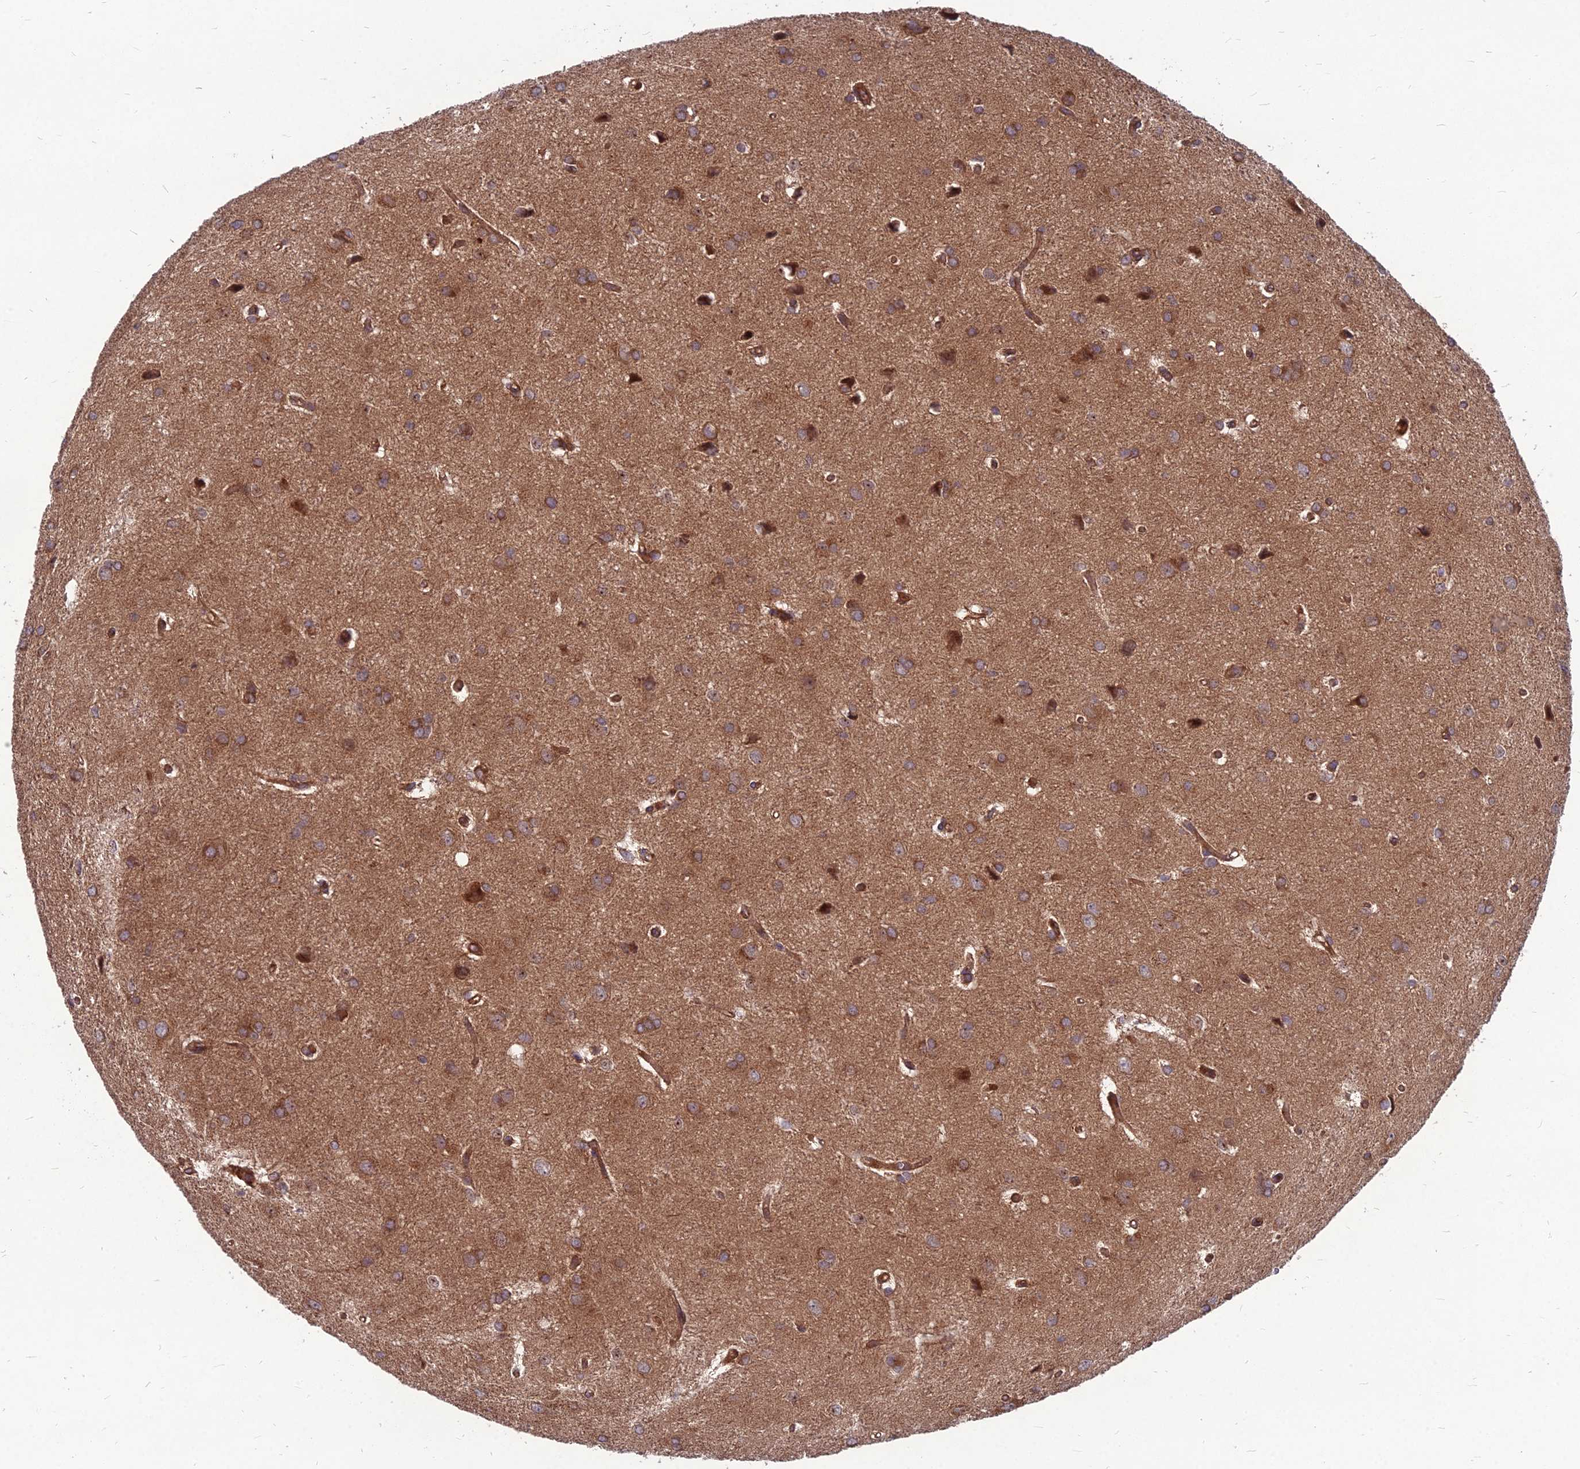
{"staining": {"intensity": "moderate", "quantity": ">75%", "location": "cytoplasmic/membranous"}, "tissue": "glioma", "cell_type": "Tumor cells", "image_type": "cancer", "snomed": [{"axis": "morphology", "description": "Glioma, malignant, High grade"}, {"axis": "topography", "description": "Brain"}], "caption": "Protein staining reveals moderate cytoplasmic/membranous positivity in approximately >75% of tumor cells in glioma.", "gene": "MFSD8", "patient": {"sex": "female", "age": 50}}